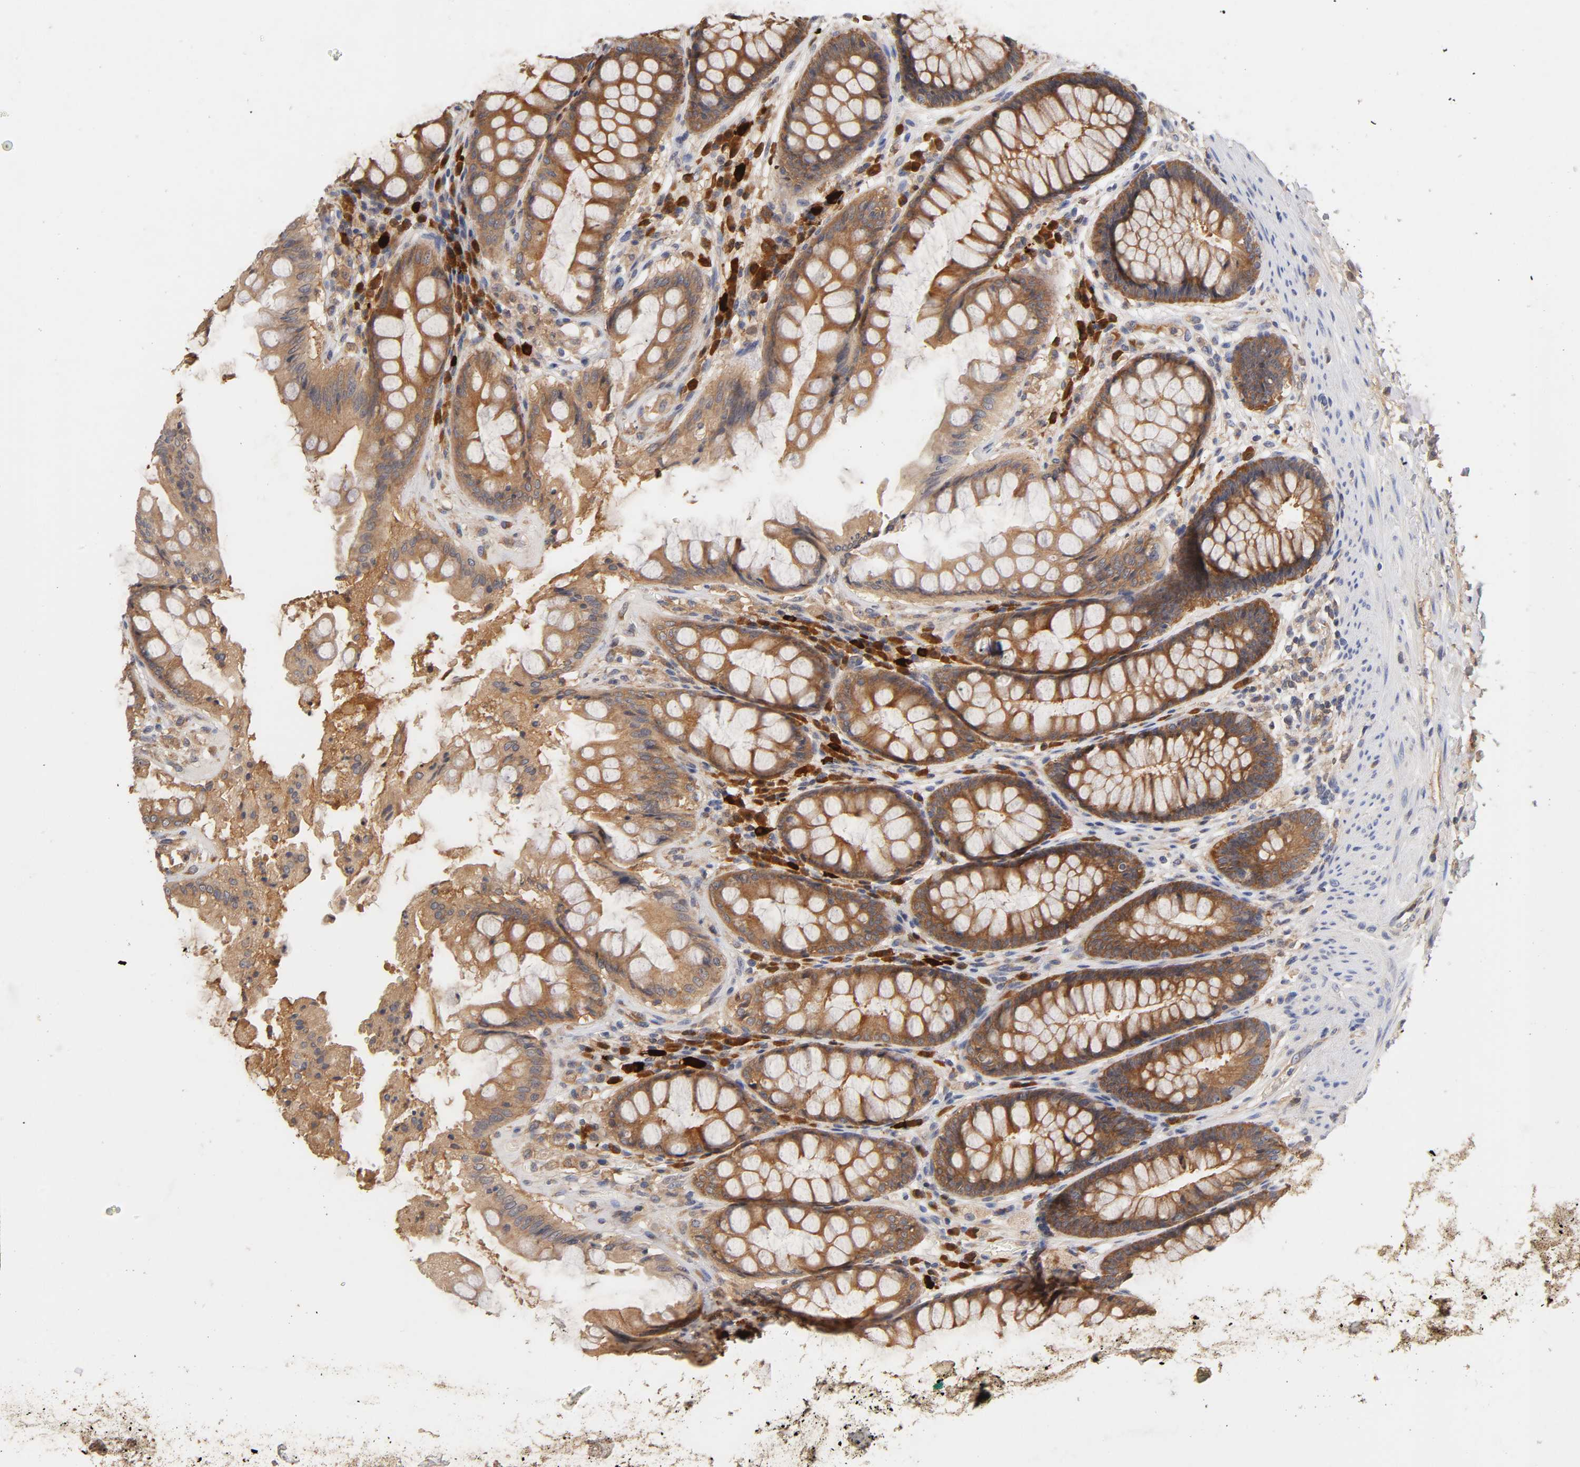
{"staining": {"intensity": "strong", "quantity": ">75%", "location": "cytoplasmic/membranous"}, "tissue": "rectum", "cell_type": "Glandular cells", "image_type": "normal", "snomed": [{"axis": "morphology", "description": "Normal tissue, NOS"}, {"axis": "topography", "description": "Rectum"}], "caption": "Immunohistochemical staining of normal rectum demonstrates strong cytoplasmic/membranous protein positivity in approximately >75% of glandular cells. The staining is performed using DAB (3,3'-diaminobenzidine) brown chromogen to label protein expression. The nuclei are counter-stained blue using hematoxylin.", "gene": "RPS29", "patient": {"sex": "female", "age": 46}}